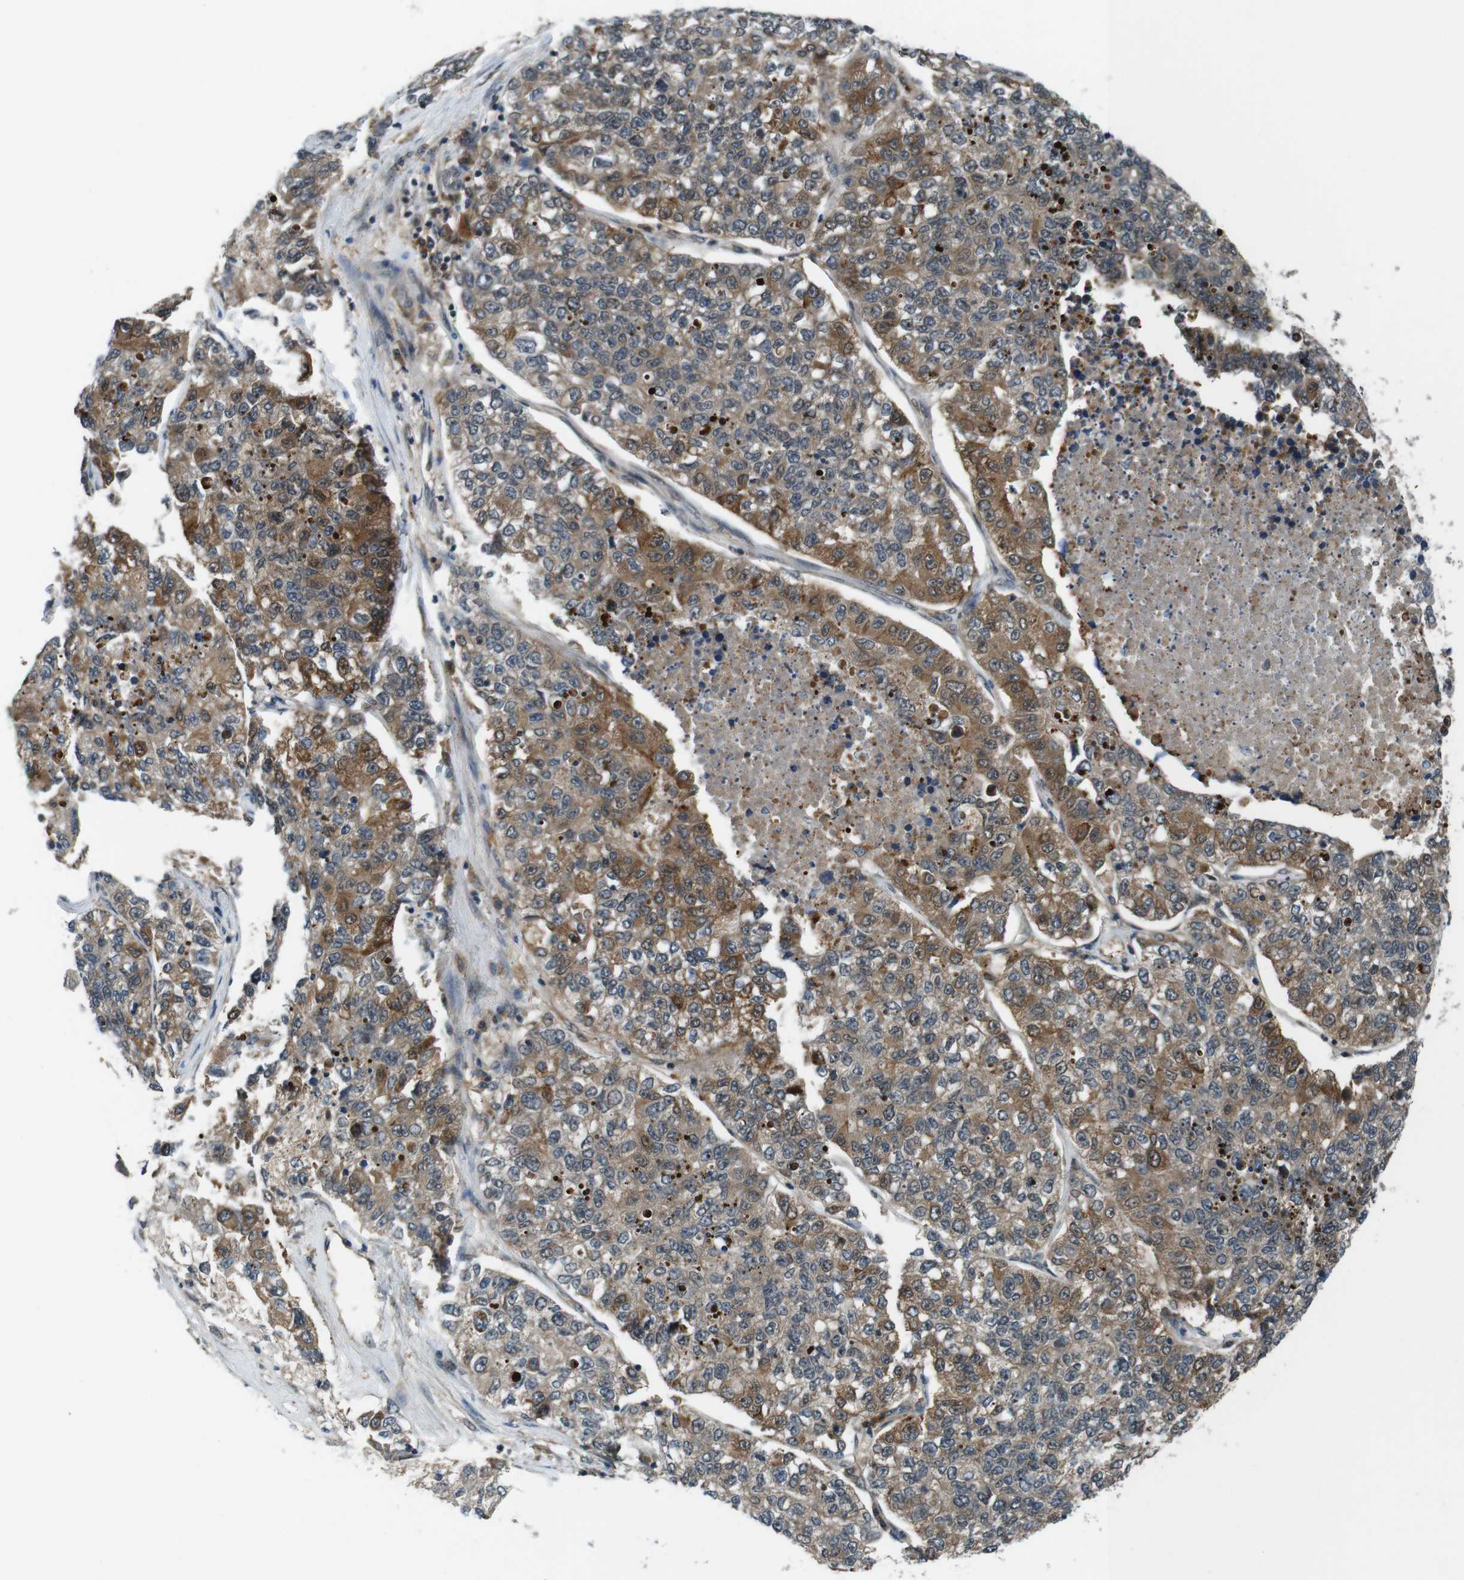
{"staining": {"intensity": "moderate", "quantity": ">75%", "location": "cytoplasmic/membranous"}, "tissue": "lung cancer", "cell_type": "Tumor cells", "image_type": "cancer", "snomed": [{"axis": "morphology", "description": "Adenocarcinoma, NOS"}, {"axis": "topography", "description": "Lung"}], "caption": "Lung cancer stained with DAB IHC reveals medium levels of moderate cytoplasmic/membranous positivity in approximately >75% of tumor cells.", "gene": "LRP5", "patient": {"sex": "male", "age": 49}}